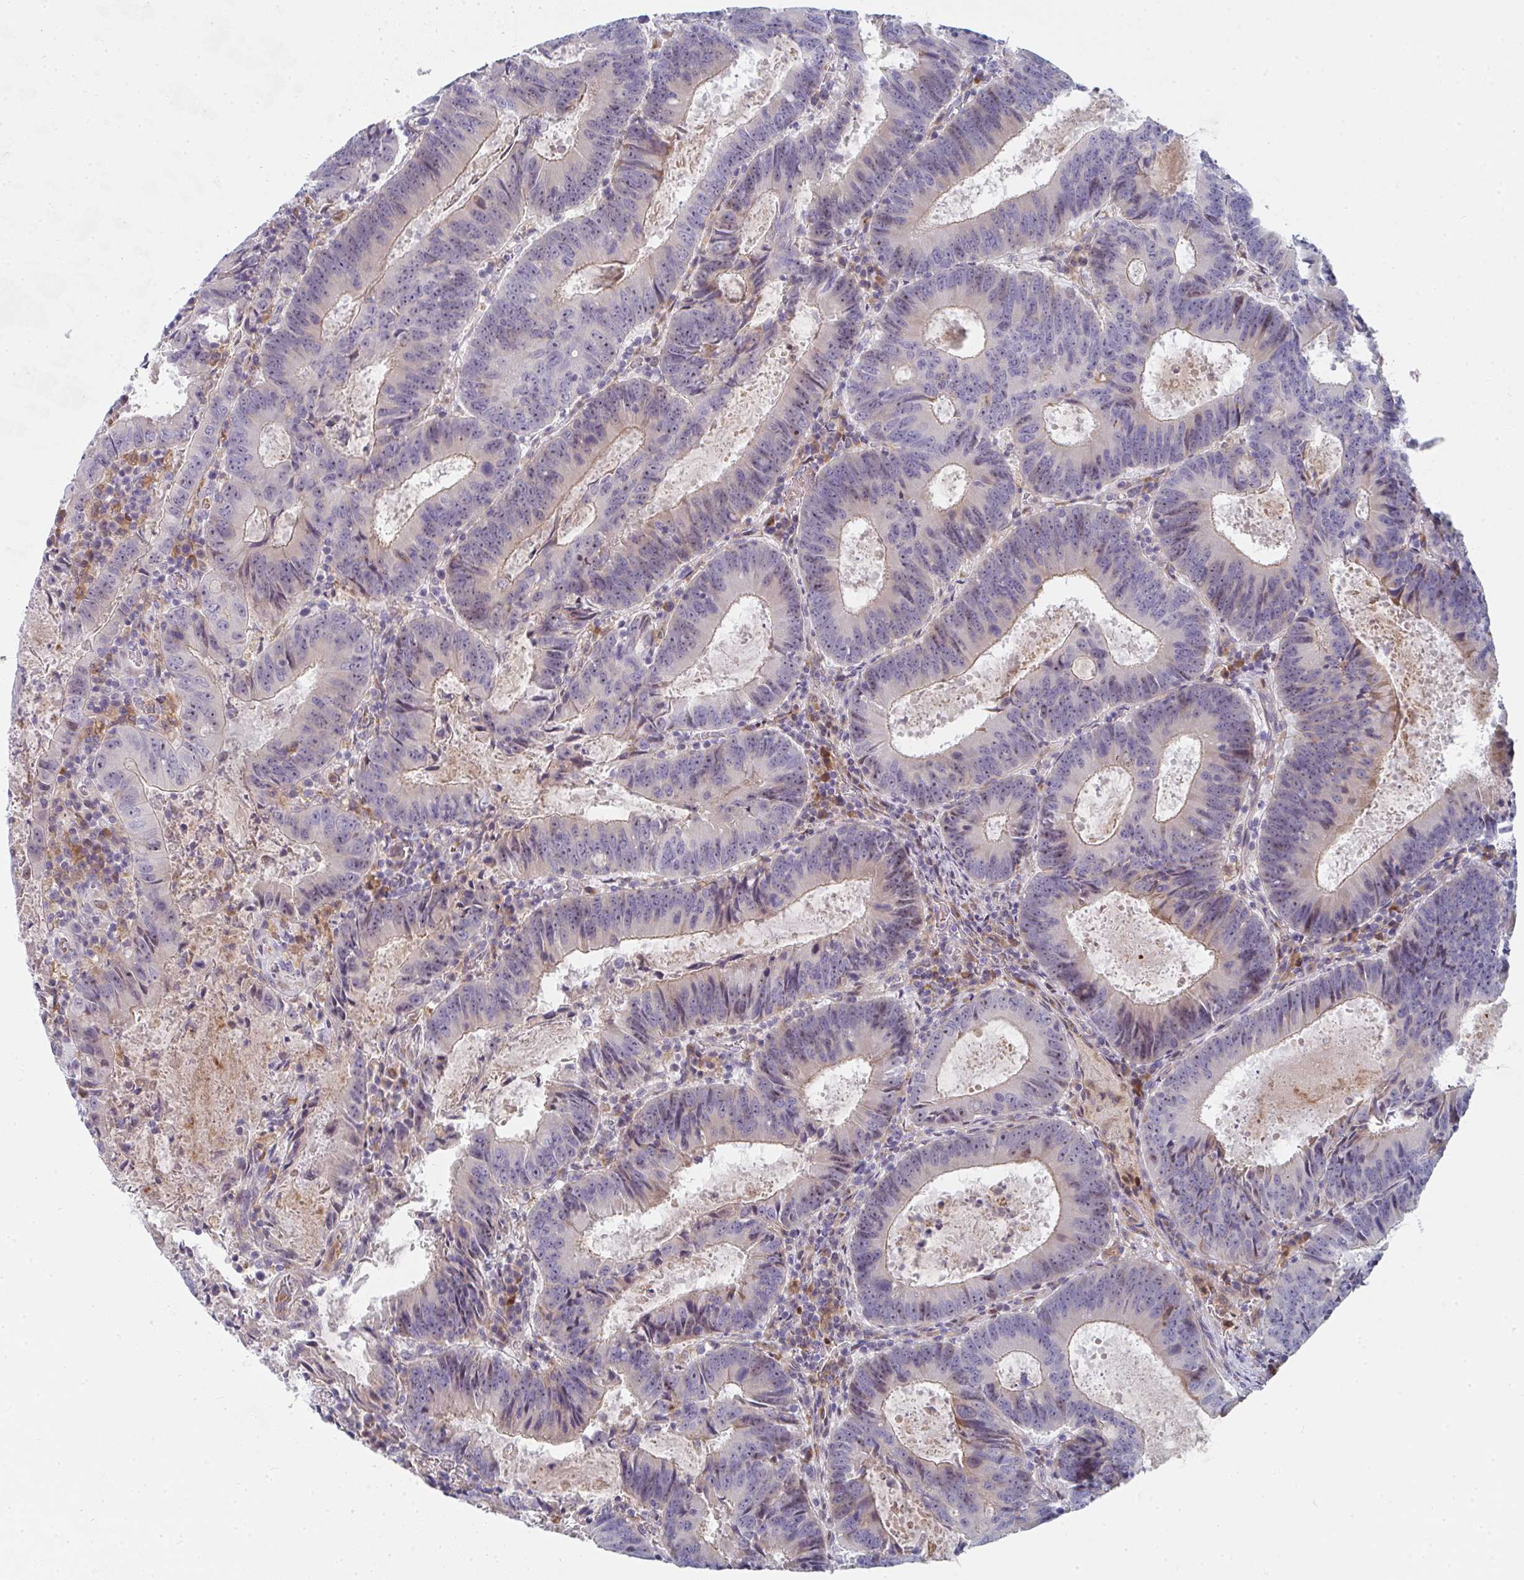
{"staining": {"intensity": "moderate", "quantity": "<25%", "location": "cytoplasmic/membranous,nuclear"}, "tissue": "colorectal cancer", "cell_type": "Tumor cells", "image_type": "cancer", "snomed": [{"axis": "morphology", "description": "Adenocarcinoma, NOS"}, {"axis": "topography", "description": "Colon"}], "caption": "There is low levels of moderate cytoplasmic/membranous and nuclear positivity in tumor cells of colorectal cancer, as demonstrated by immunohistochemical staining (brown color).", "gene": "KLHL33", "patient": {"sex": "male", "age": 67}}